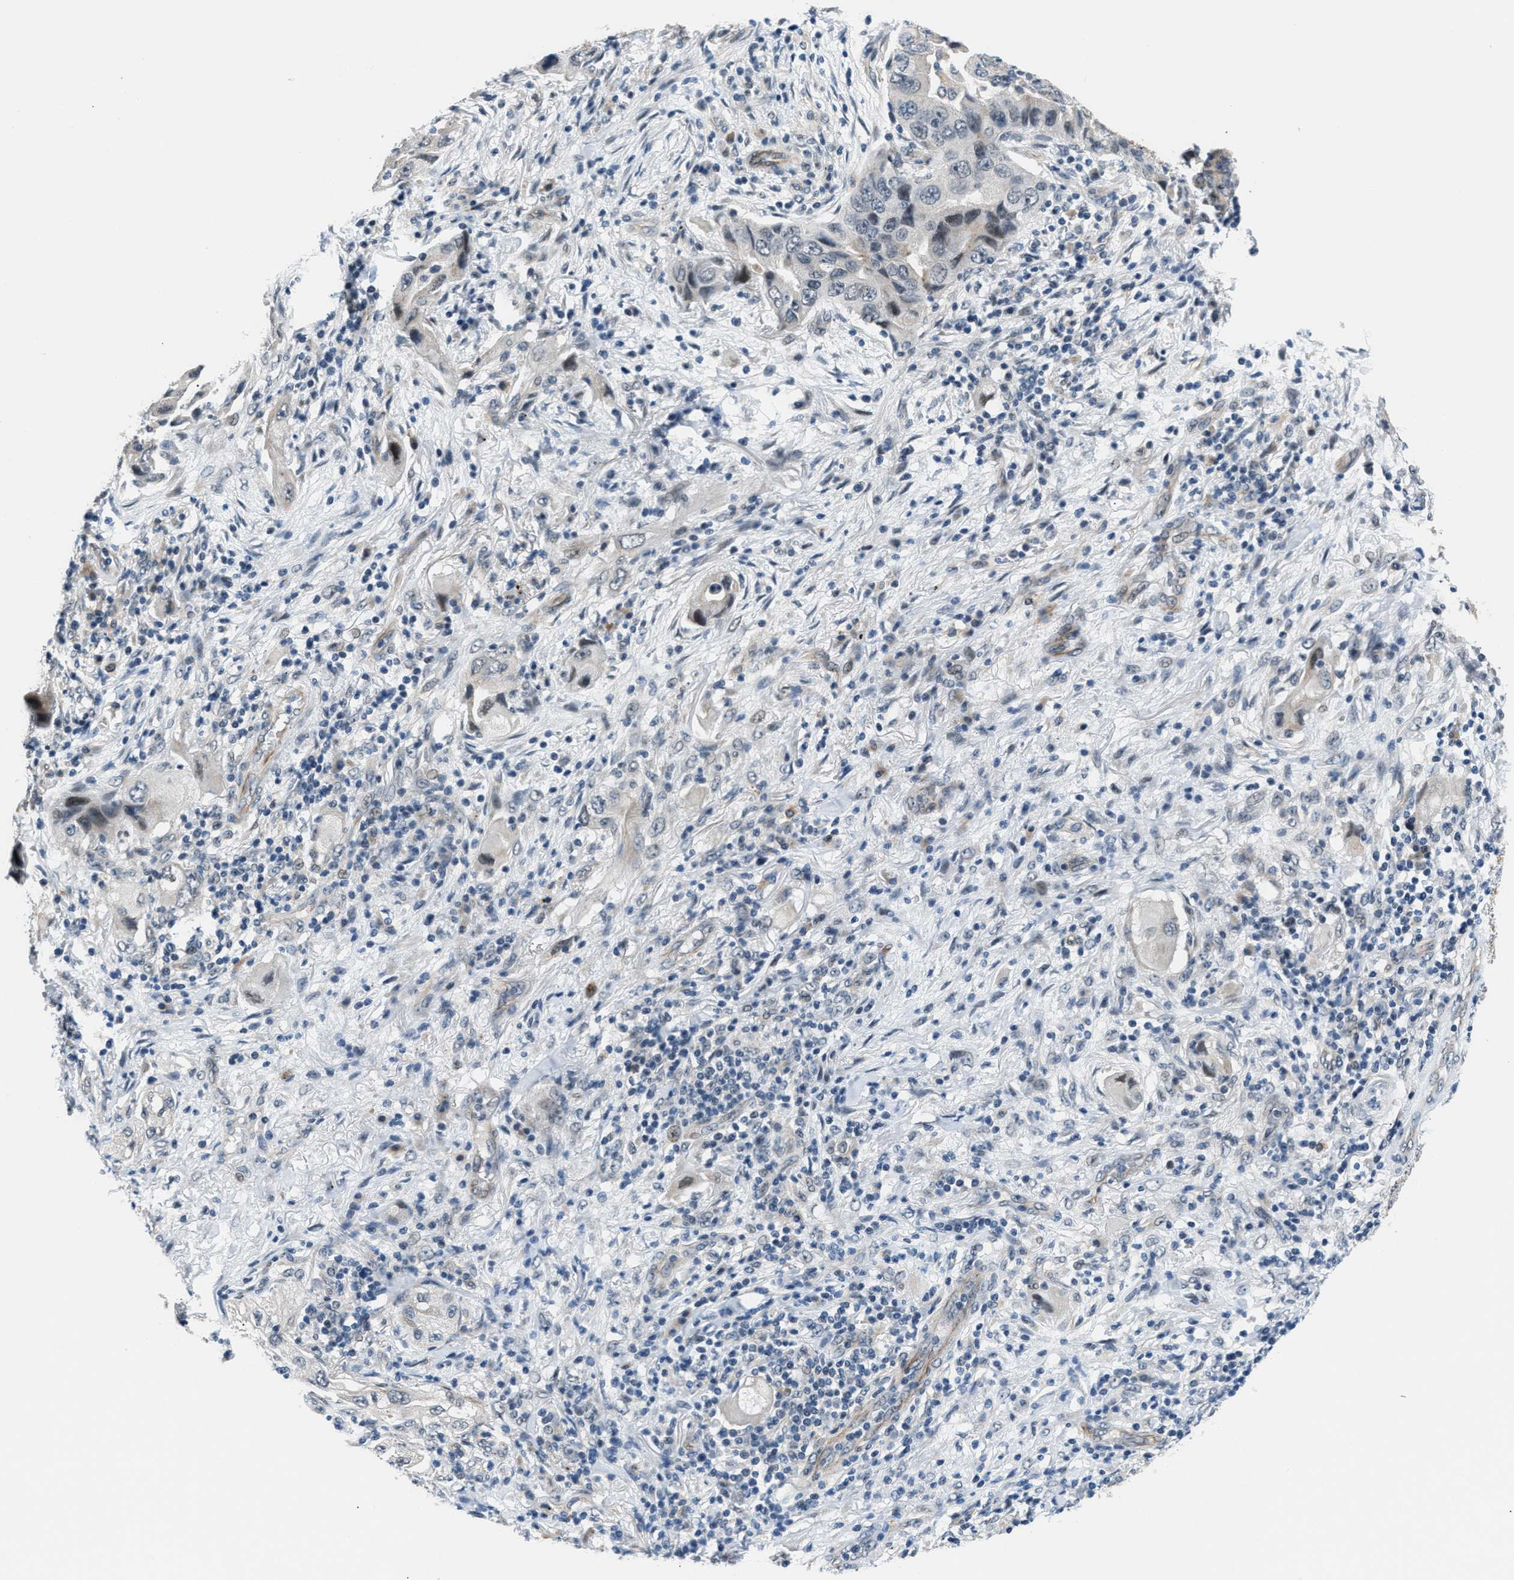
{"staining": {"intensity": "negative", "quantity": "none", "location": "none"}, "tissue": "lung cancer", "cell_type": "Tumor cells", "image_type": "cancer", "snomed": [{"axis": "morphology", "description": "Adenocarcinoma, NOS"}, {"axis": "topography", "description": "Lung"}], "caption": "Immunohistochemistry micrograph of neoplastic tissue: human lung cancer stained with DAB (3,3'-diaminobenzidine) shows no significant protein staining in tumor cells. Nuclei are stained in blue.", "gene": "PPM1H", "patient": {"sex": "female", "age": 65}}